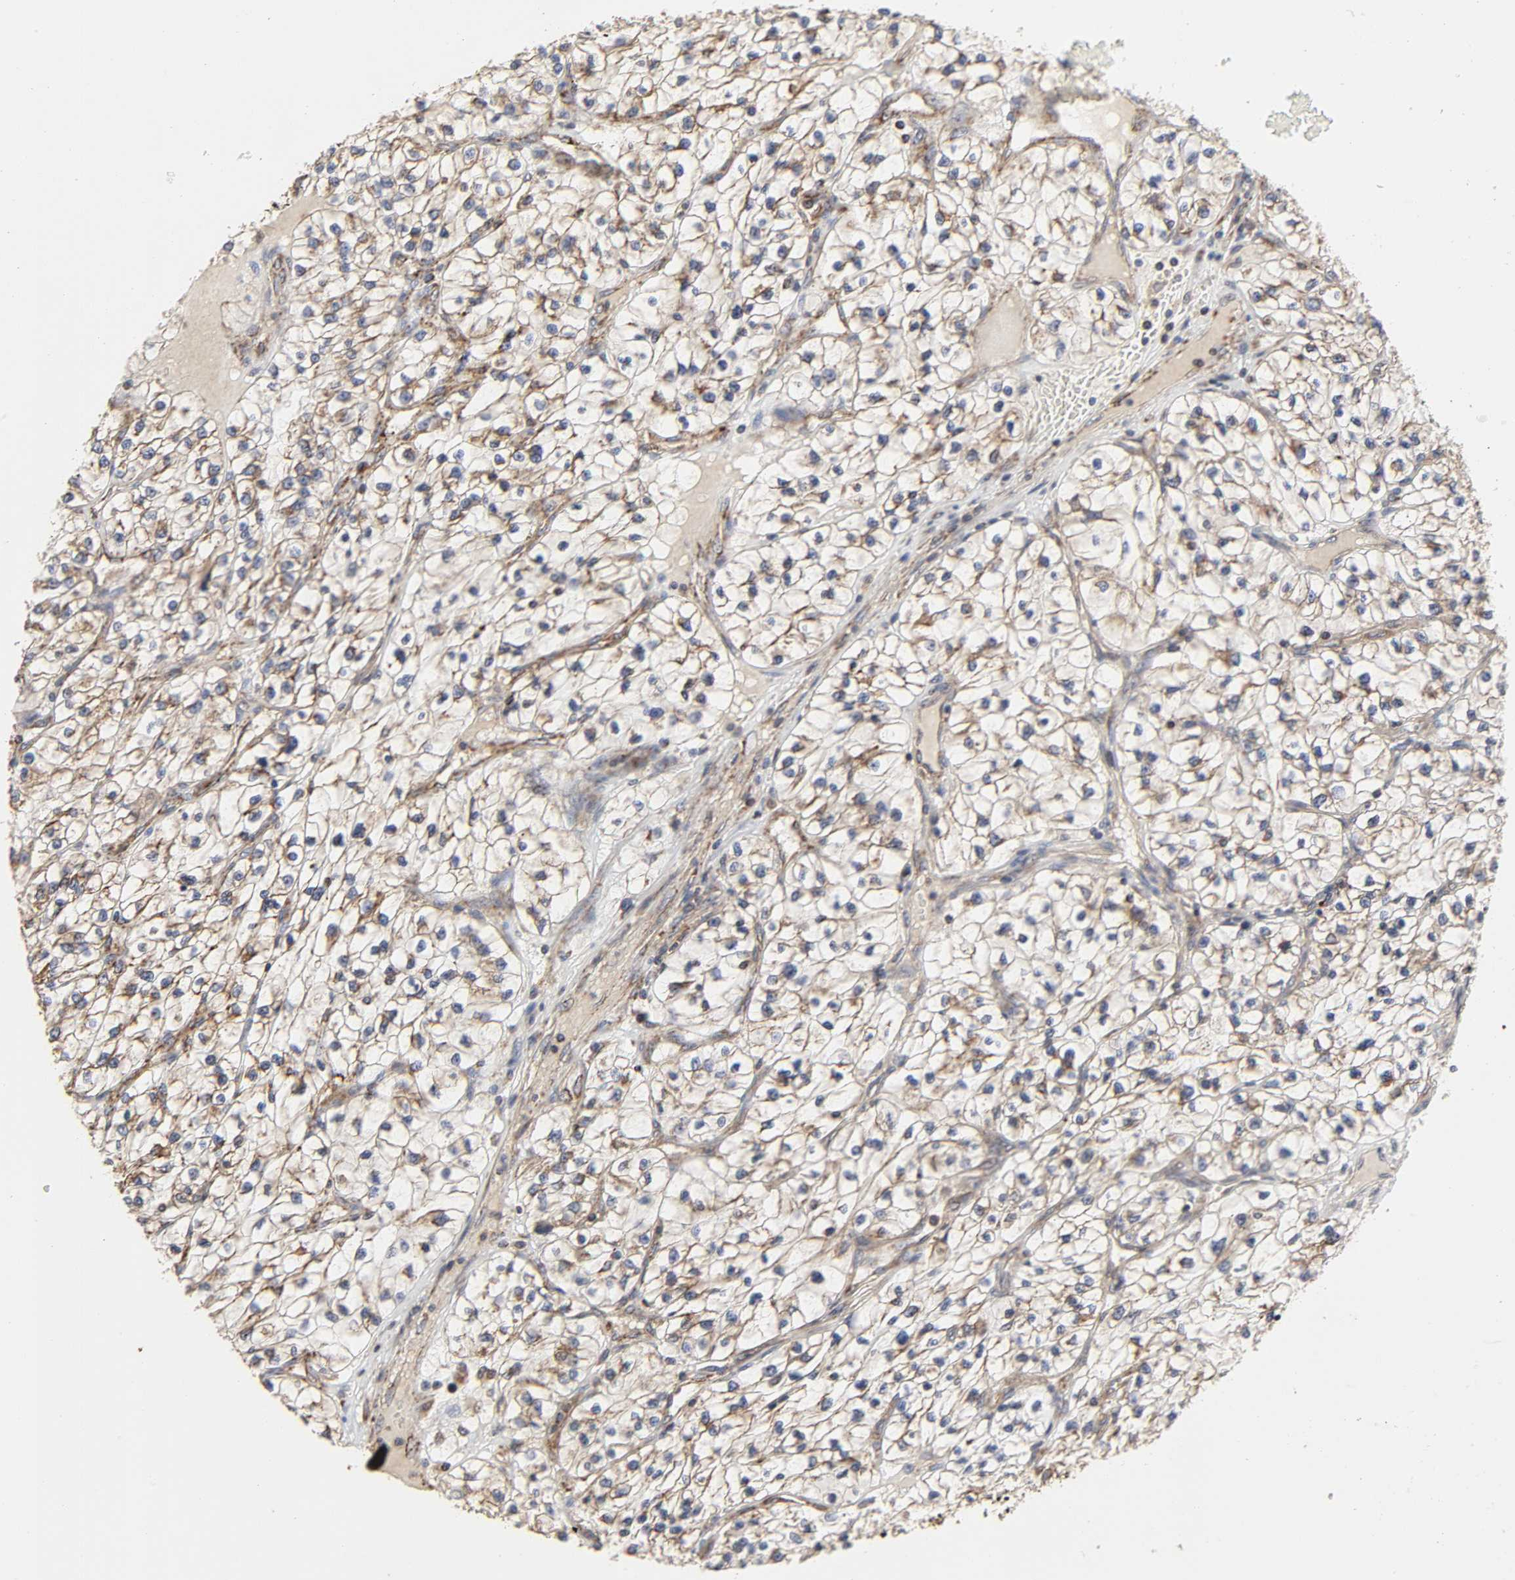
{"staining": {"intensity": "weak", "quantity": "25%-75%", "location": "cytoplasmic/membranous"}, "tissue": "renal cancer", "cell_type": "Tumor cells", "image_type": "cancer", "snomed": [{"axis": "morphology", "description": "Adenocarcinoma, NOS"}, {"axis": "topography", "description": "Kidney"}], "caption": "A brown stain highlights weak cytoplasmic/membranous positivity of a protein in human renal cancer tumor cells. The staining was performed using DAB (3,3'-diaminobenzidine), with brown indicating positive protein expression. Nuclei are stained blue with hematoxylin.", "gene": "COX6B1", "patient": {"sex": "female", "age": 57}}